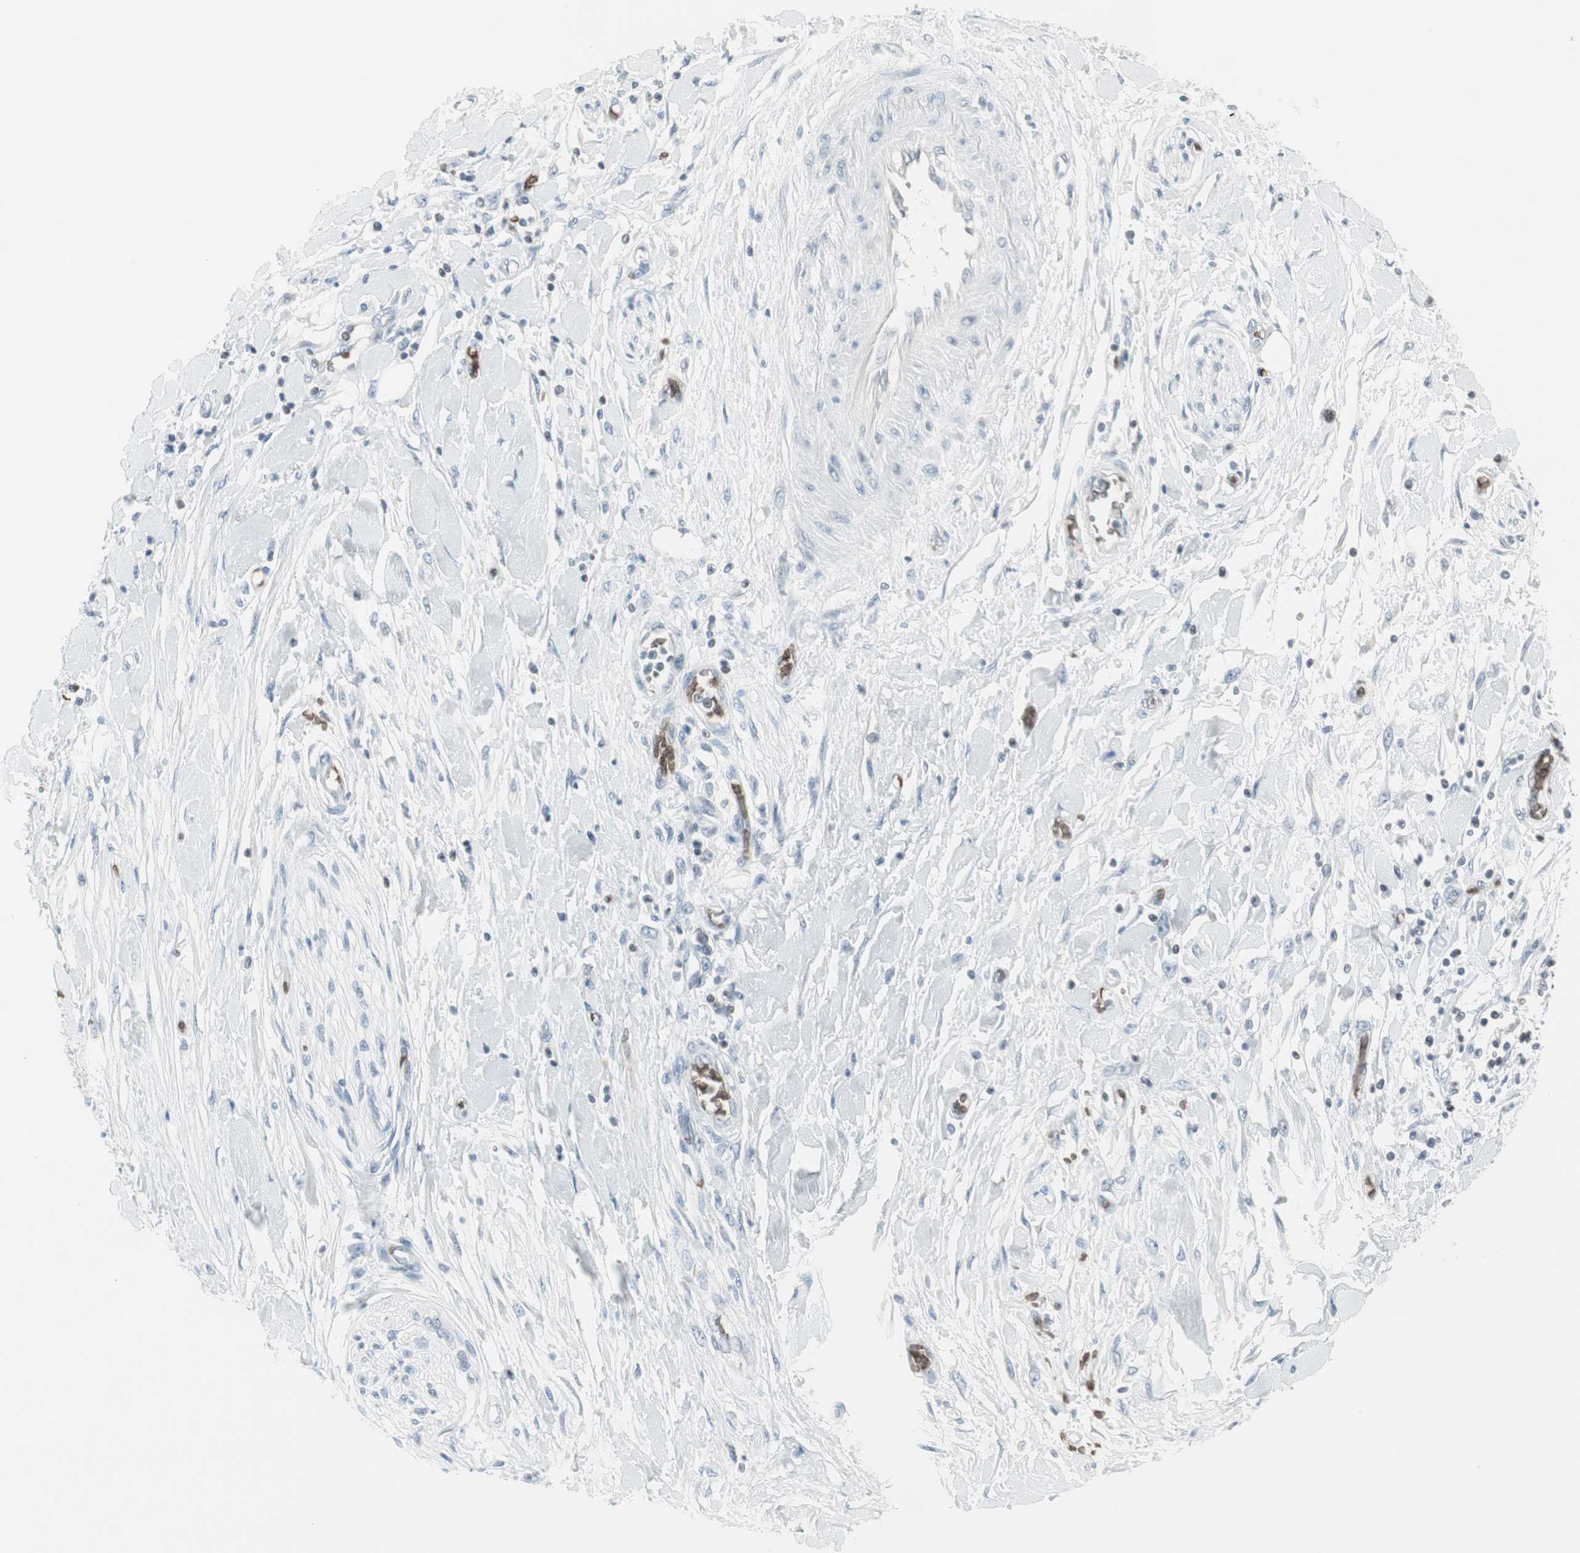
{"staining": {"intensity": "negative", "quantity": "none", "location": "none"}, "tissue": "pancreatic cancer", "cell_type": "Tumor cells", "image_type": "cancer", "snomed": [{"axis": "morphology", "description": "Adenocarcinoma, NOS"}, {"axis": "topography", "description": "Pancreas"}], "caption": "Immunohistochemical staining of adenocarcinoma (pancreatic) displays no significant positivity in tumor cells.", "gene": "MAP4K1", "patient": {"sex": "female", "age": 70}}